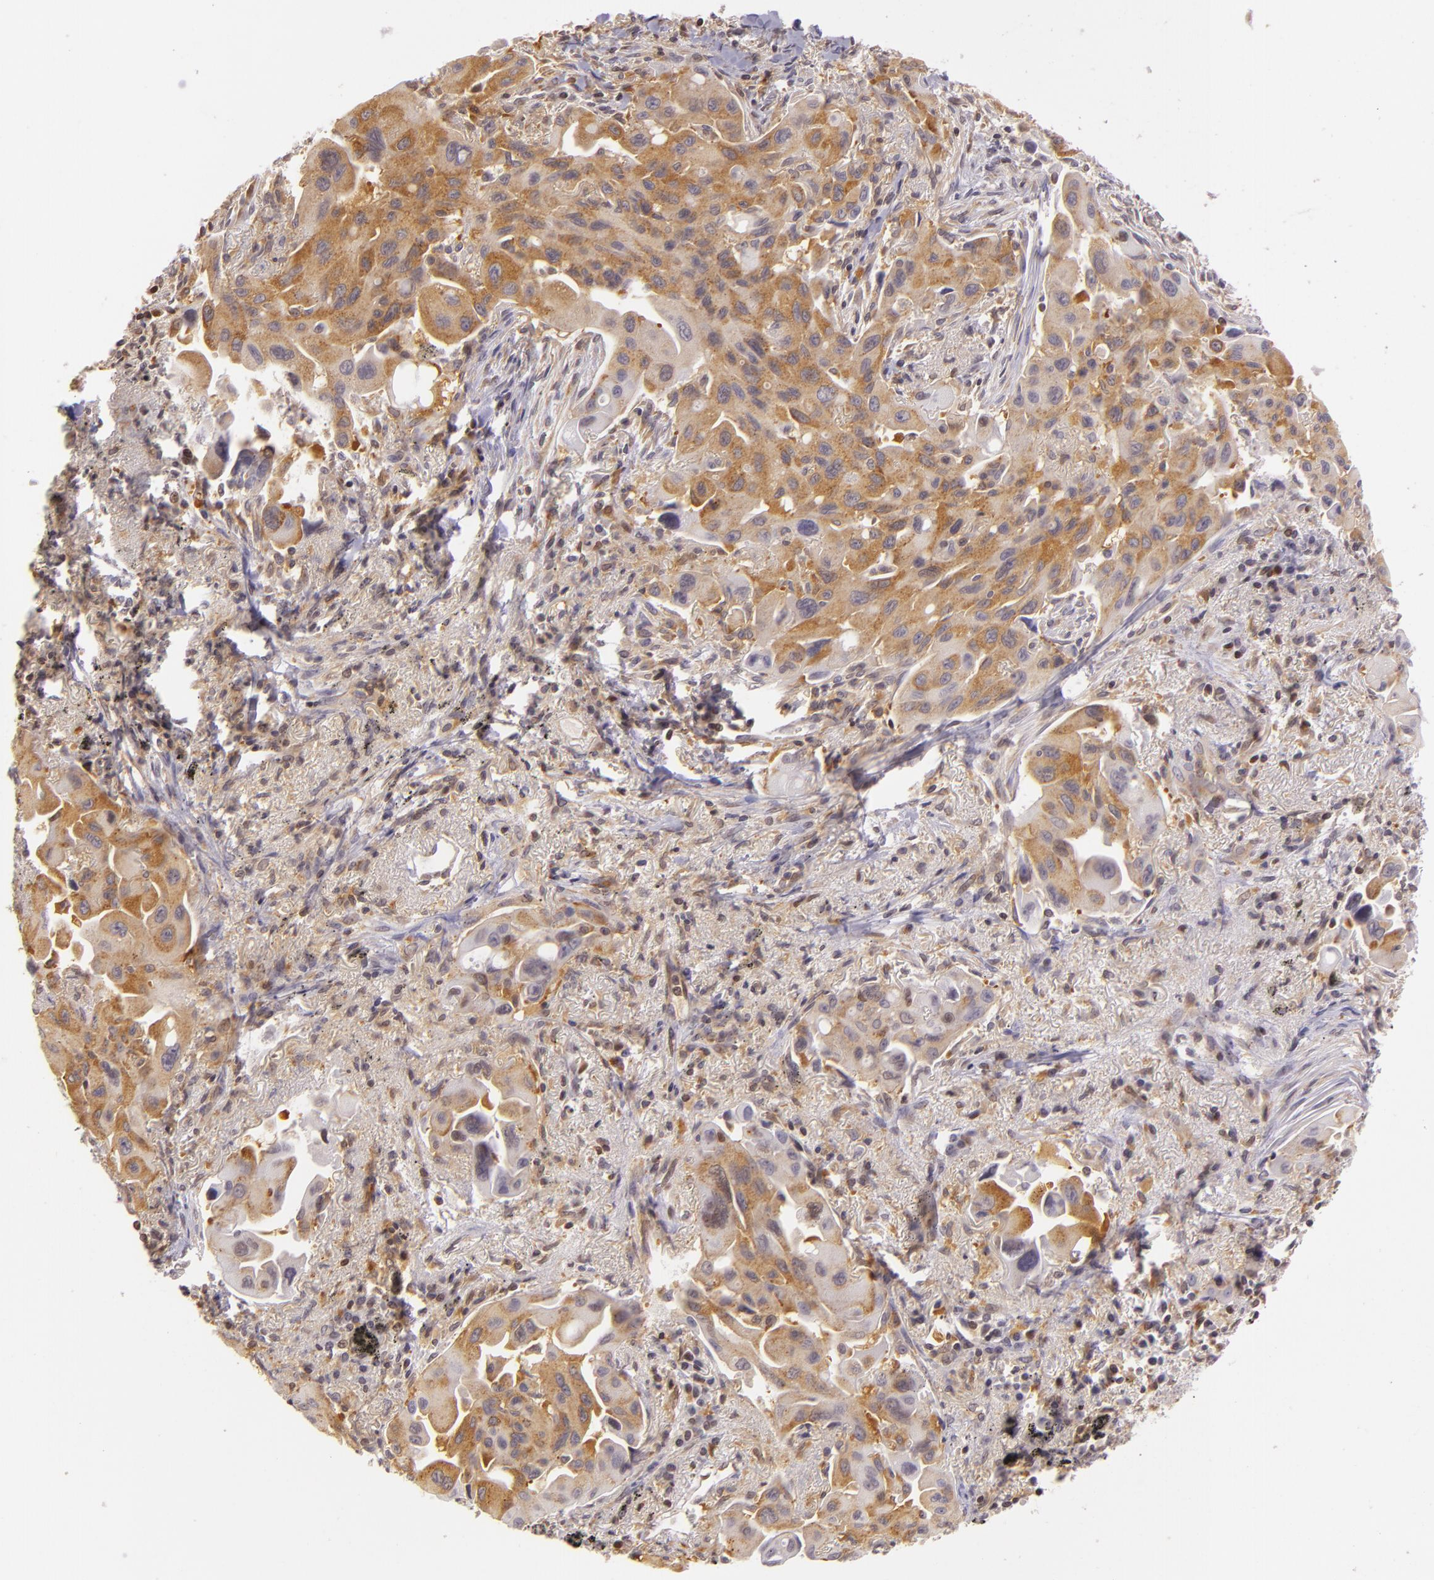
{"staining": {"intensity": "moderate", "quantity": "25%-75%", "location": "cytoplasmic/membranous"}, "tissue": "lung cancer", "cell_type": "Tumor cells", "image_type": "cancer", "snomed": [{"axis": "morphology", "description": "Adenocarcinoma, NOS"}, {"axis": "topography", "description": "Lung"}], "caption": "DAB (3,3'-diaminobenzidine) immunohistochemical staining of human adenocarcinoma (lung) demonstrates moderate cytoplasmic/membranous protein positivity in approximately 25%-75% of tumor cells.", "gene": "IMPDH1", "patient": {"sex": "male", "age": 68}}